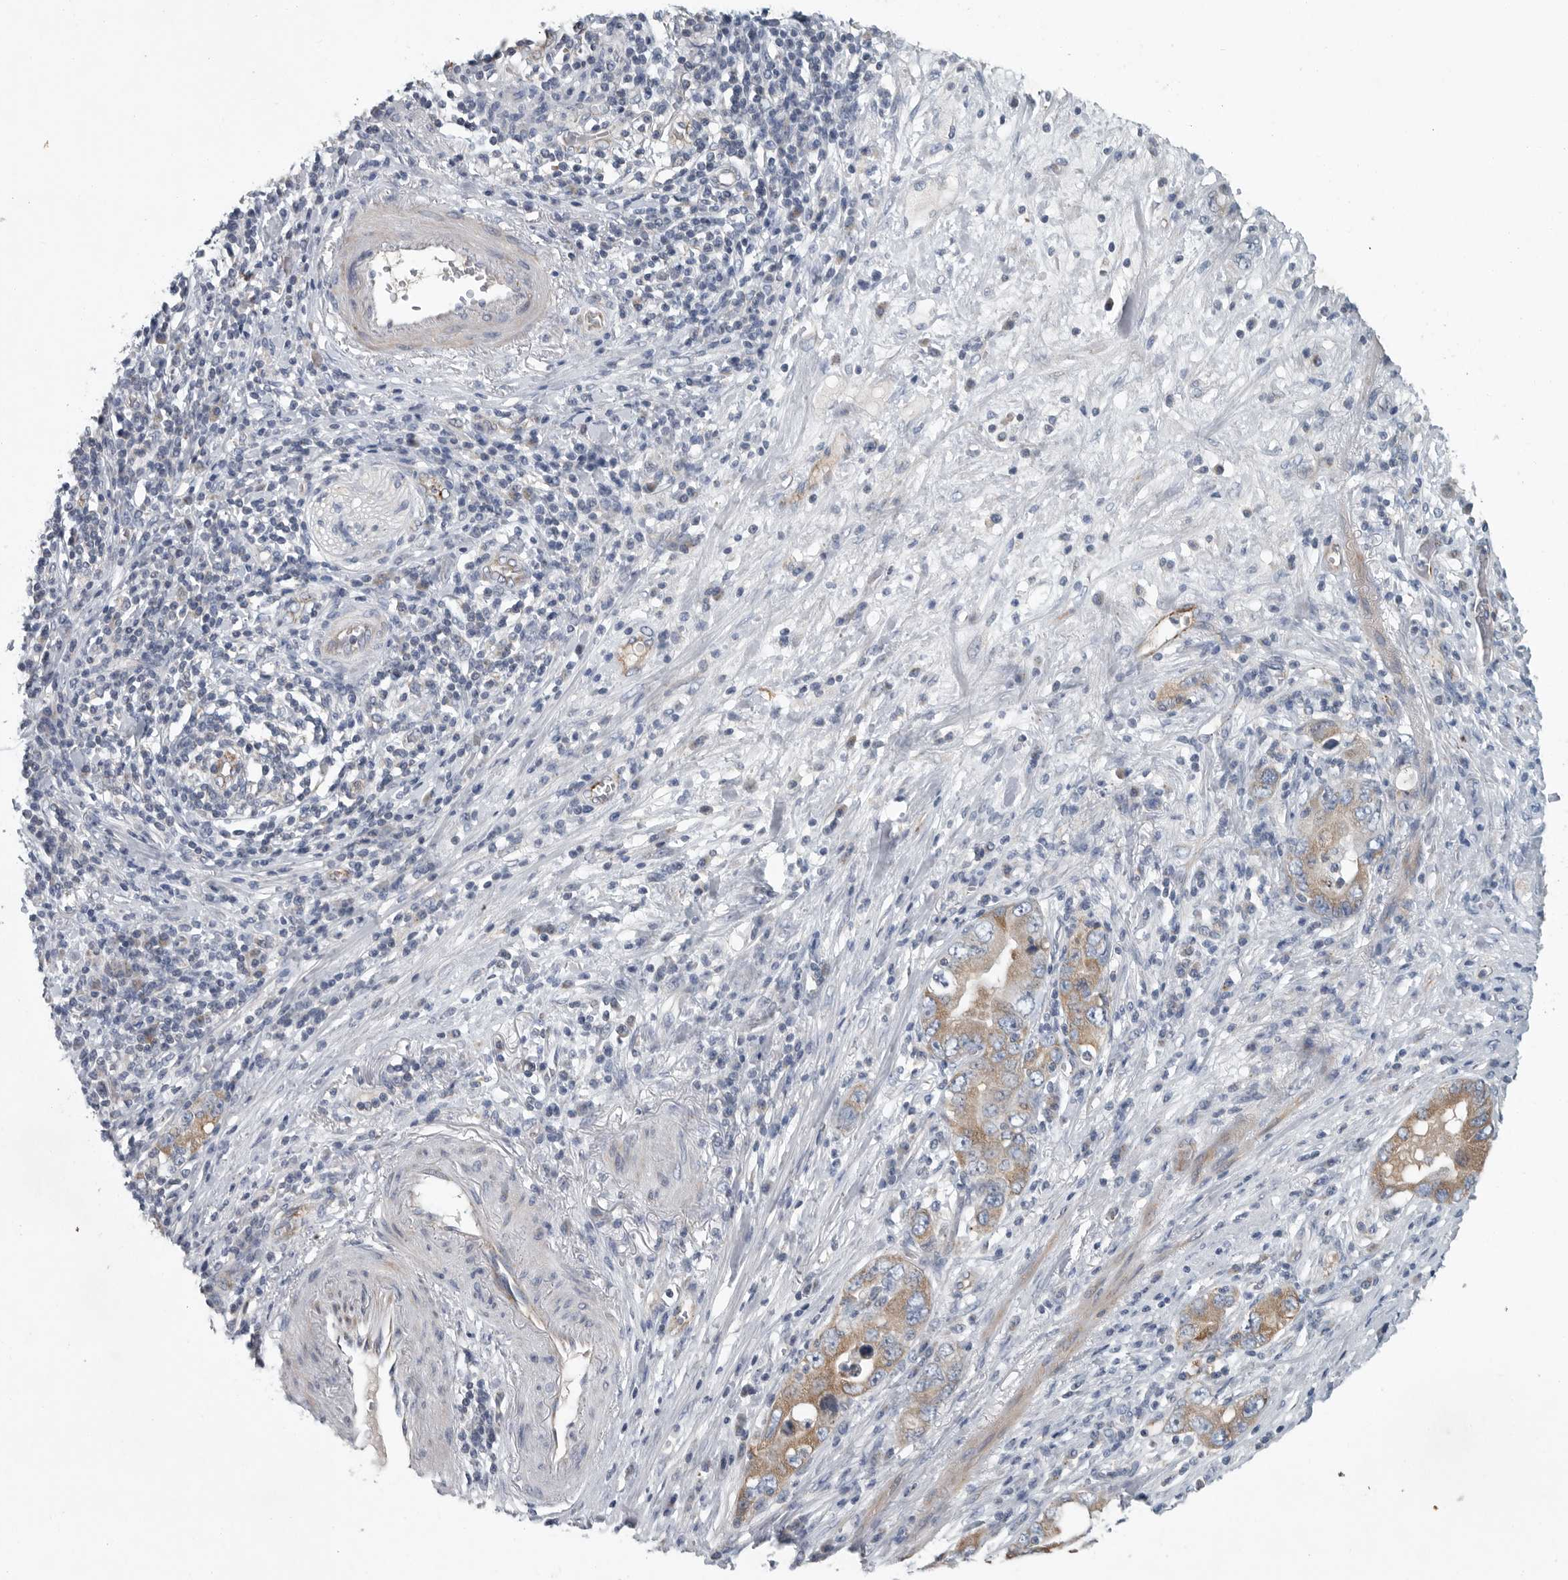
{"staining": {"intensity": "moderate", "quantity": ">75%", "location": "cytoplasmic/membranous"}, "tissue": "stomach cancer", "cell_type": "Tumor cells", "image_type": "cancer", "snomed": [{"axis": "morphology", "description": "Adenocarcinoma, NOS"}, {"axis": "topography", "description": "Stomach, lower"}], "caption": "A photomicrograph of human stomach adenocarcinoma stained for a protein exhibits moderate cytoplasmic/membranous brown staining in tumor cells.", "gene": "MPP3", "patient": {"sex": "female", "age": 93}}